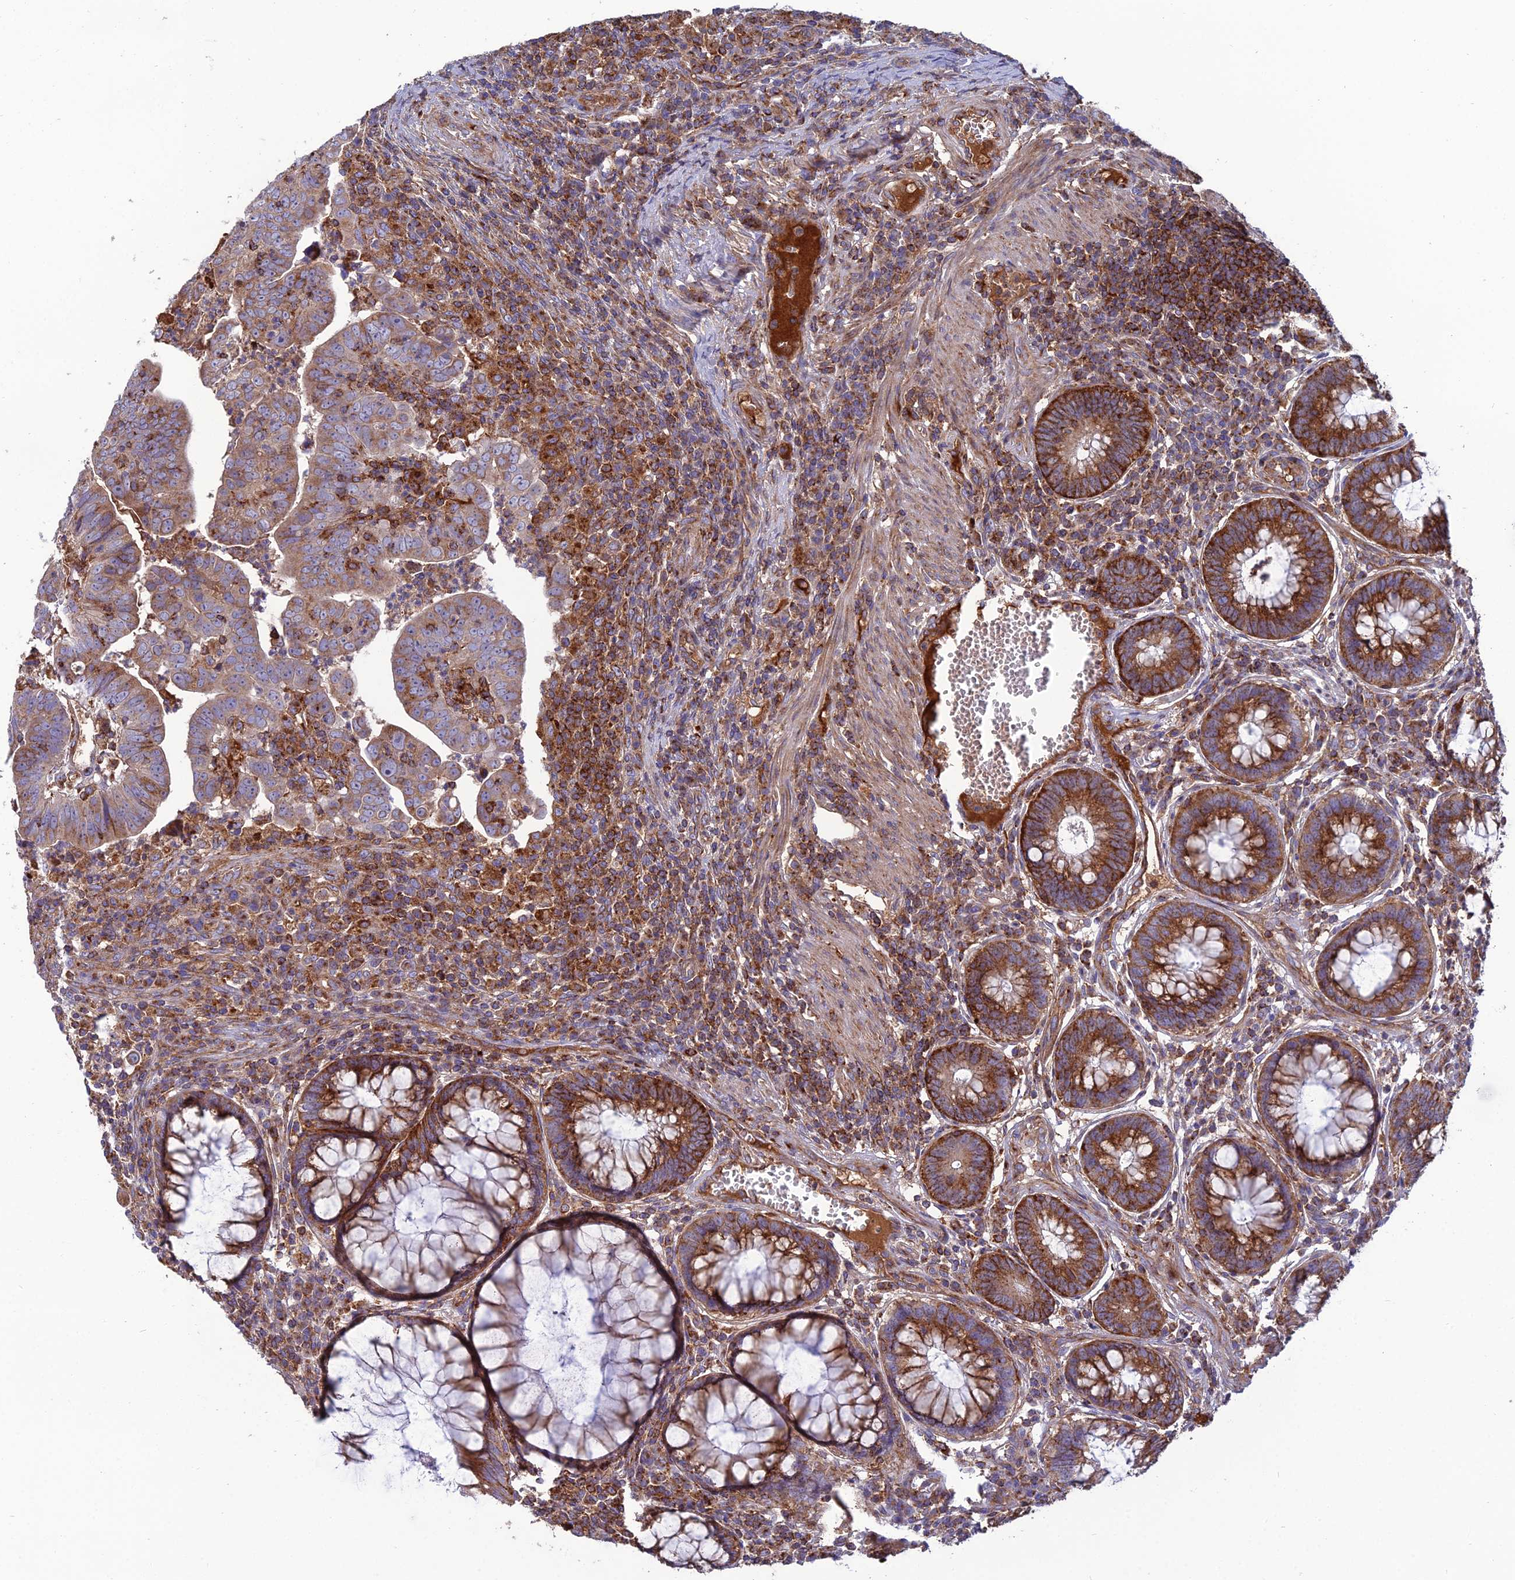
{"staining": {"intensity": "strong", "quantity": ">75%", "location": "cytoplasmic/membranous"}, "tissue": "colorectal cancer", "cell_type": "Tumor cells", "image_type": "cancer", "snomed": [{"axis": "morphology", "description": "Adenocarcinoma, NOS"}, {"axis": "topography", "description": "Rectum"}], "caption": "A histopathology image of colorectal cancer (adenocarcinoma) stained for a protein exhibits strong cytoplasmic/membranous brown staining in tumor cells.", "gene": "LNPEP", "patient": {"sex": "male", "age": 69}}